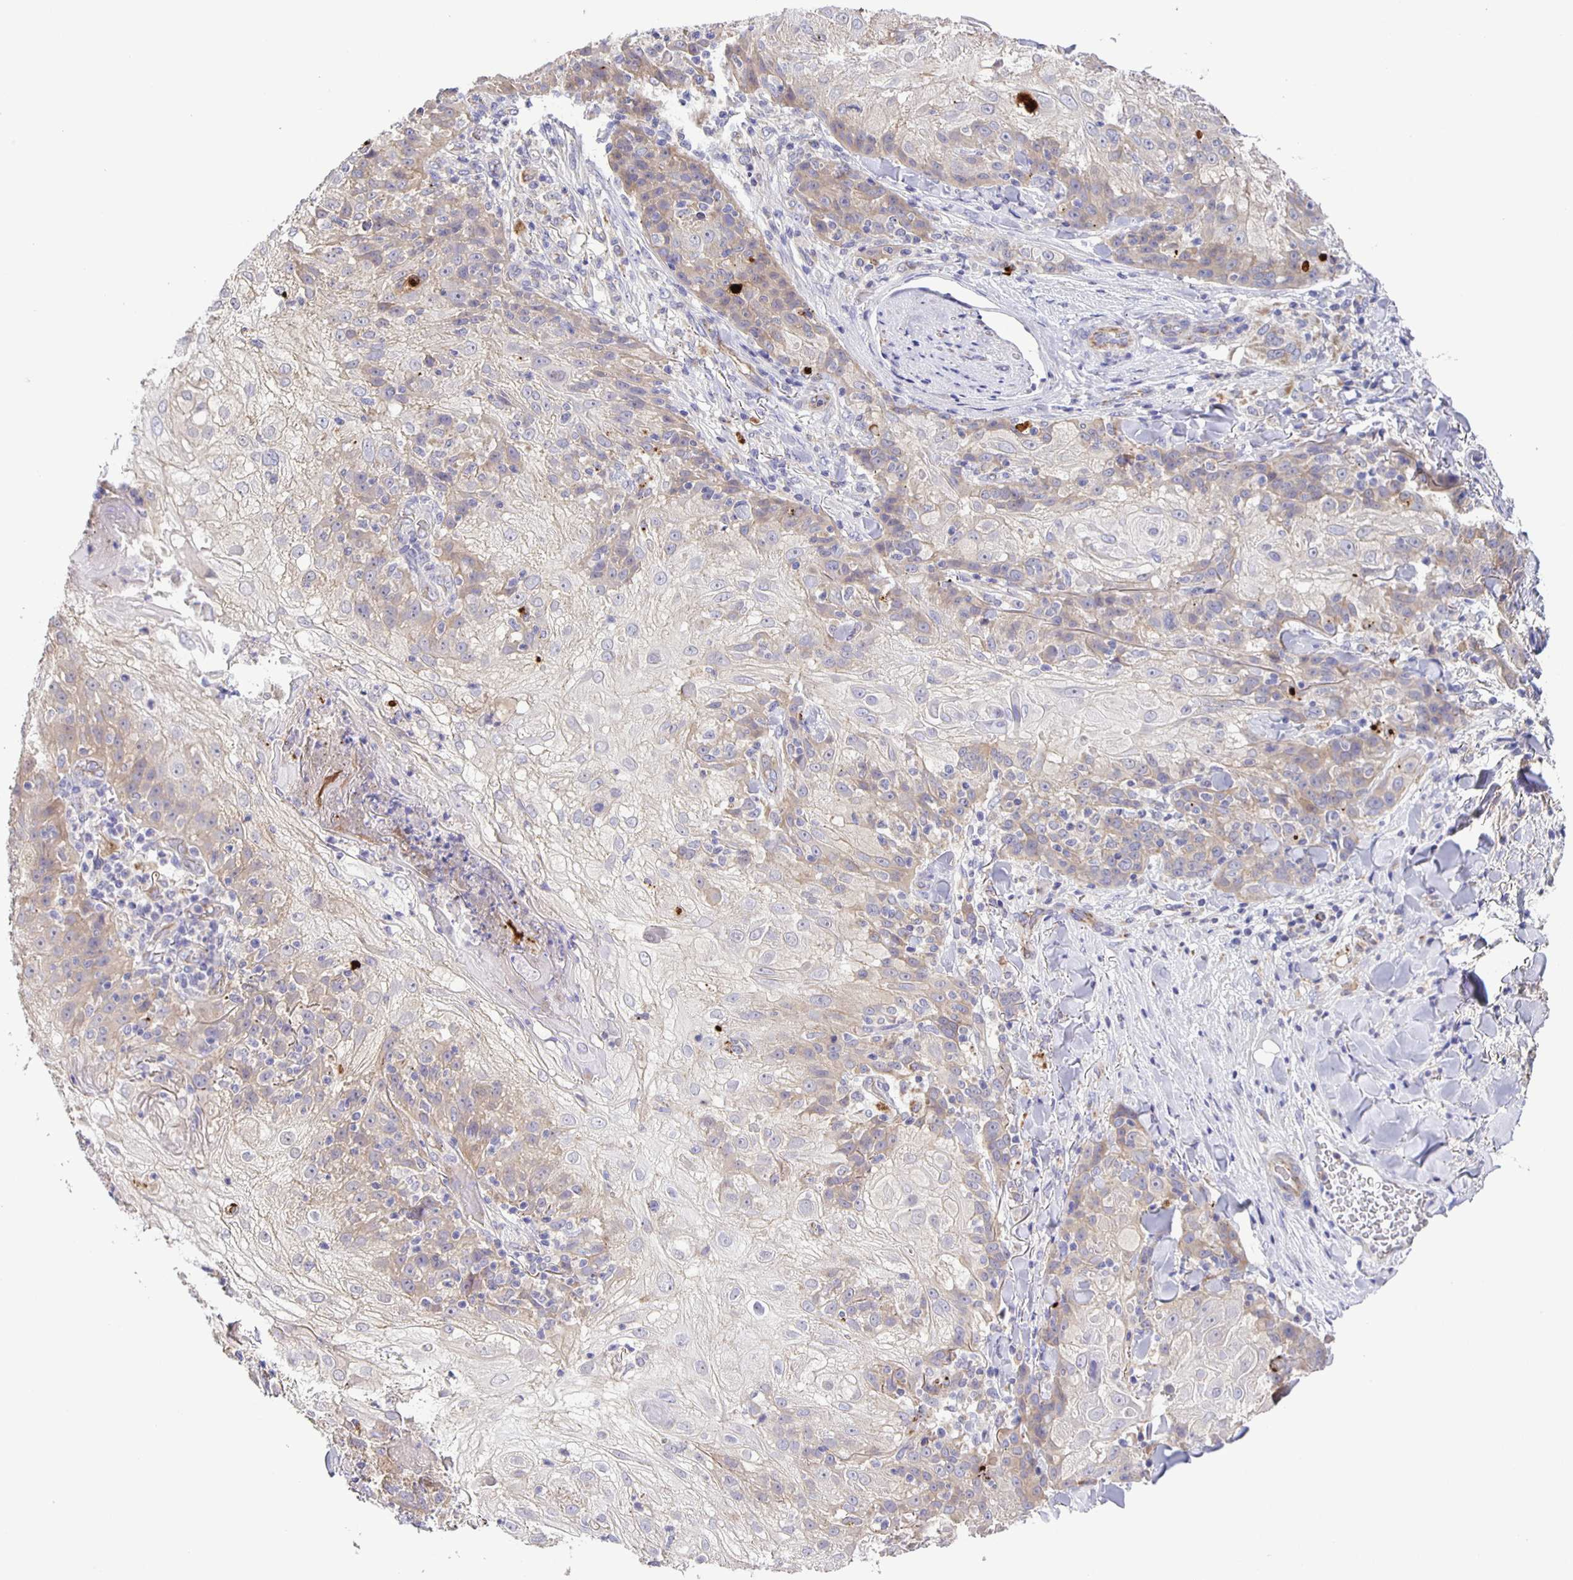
{"staining": {"intensity": "weak", "quantity": "25%-75%", "location": "cytoplasmic/membranous"}, "tissue": "skin cancer", "cell_type": "Tumor cells", "image_type": "cancer", "snomed": [{"axis": "morphology", "description": "Normal tissue, NOS"}, {"axis": "morphology", "description": "Squamous cell carcinoma, NOS"}, {"axis": "topography", "description": "Skin"}], "caption": "Immunohistochemistry (IHC) histopathology image of skin squamous cell carcinoma stained for a protein (brown), which demonstrates low levels of weak cytoplasmic/membranous positivity in approximately 25%-75% of tumor cells.", "gene": "JMJD4", "patient": {"sex": "female", "age": 83}}